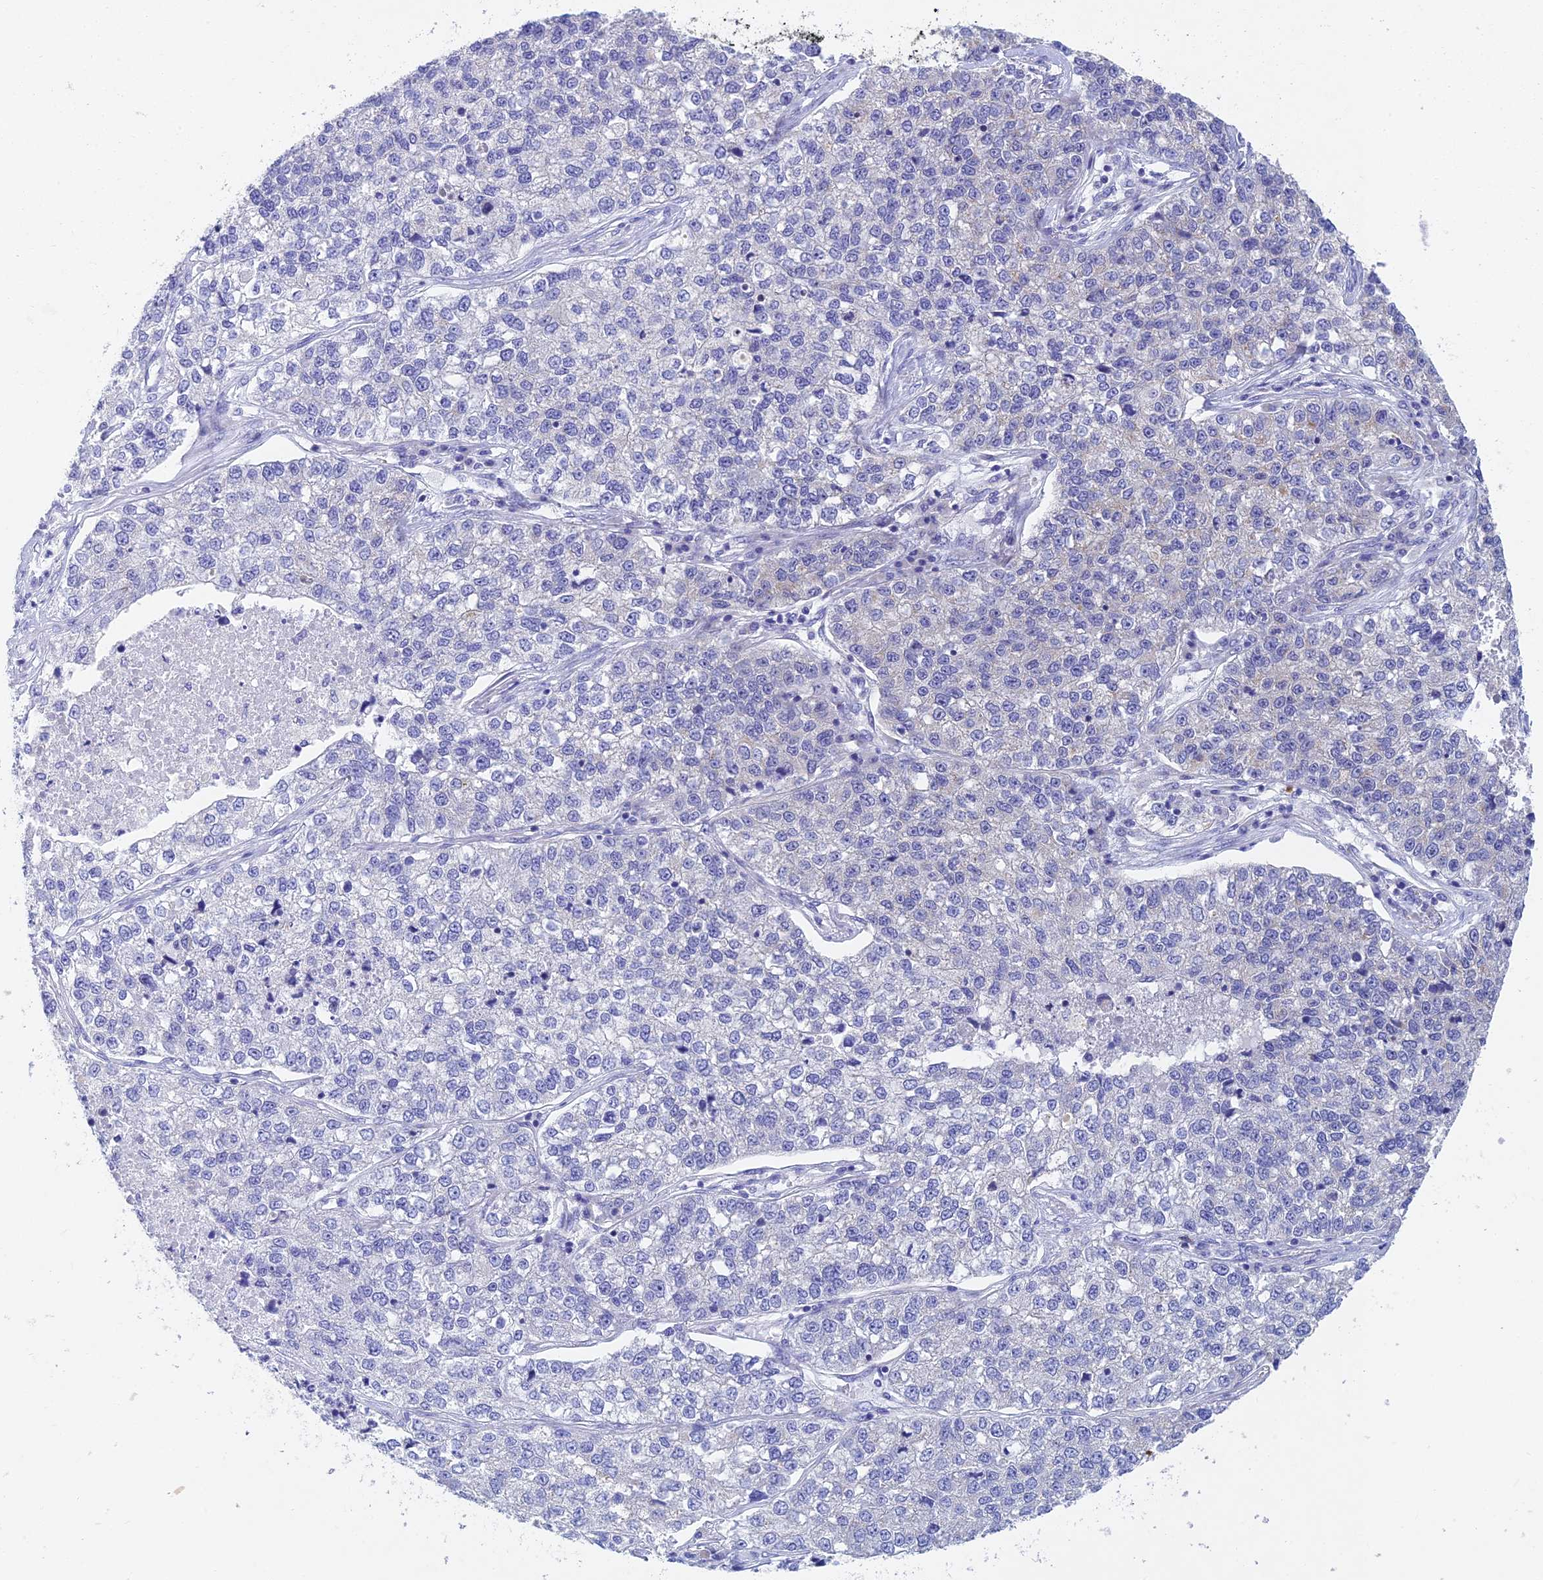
{"staining": {"intensity": "negative", "quantity": "none", "location": "none"}, "tissue": "lung cancer", "cell_type": "Tumor cells", "image_type": "cancer", "snomed": [{"axis": "morphology", "description": "Adenocarcinoma, NOS"}, {"axis": "topography", "description": "Lung"}], "caption": "Tumor cells are negative for brown protein staining in lung adenocarcinoma. Nuclei are stained in blue.", "gene": "NSMCE1", "patient": {"sex": "male", "age": 49}}